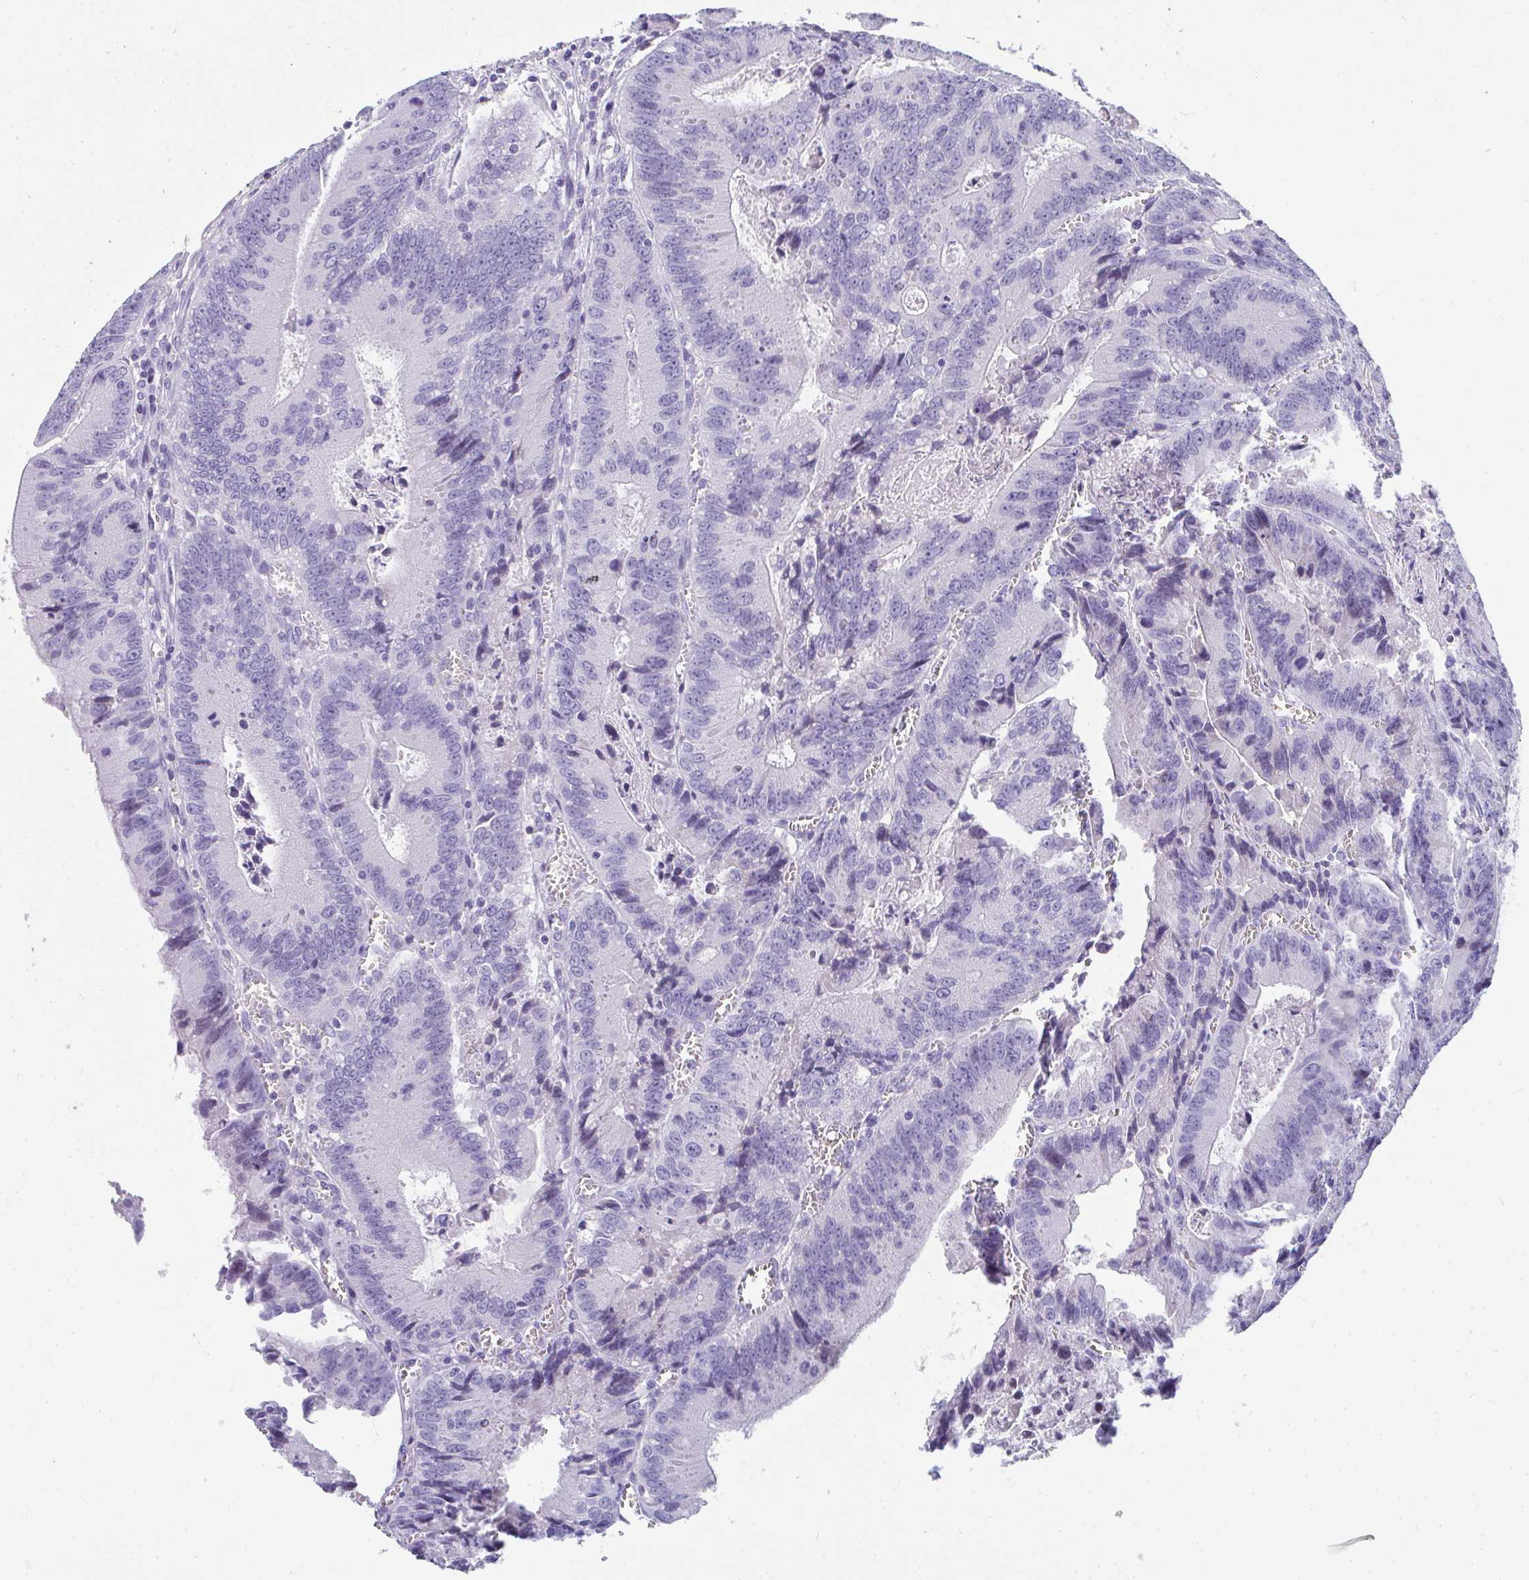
{"staining": {"intensity": "negative", "quantity": "none", "location": "none"}, "tissue": "colorectal cancer", "cell_type": "Tumor cells", "image_type": "cancer", "snomed": [{"axis": "morphology", "description": "Adenocarcinoma, NOS"}, {"axis": "topography", "description": "Rectum"}], "caption": "Immunohistochemistry (IHC) of human colorectal adenocarcinoma shows no staining in tumor cells.", "gene": "TTC30B", "patient": {"sex": "female", "age": 81}}